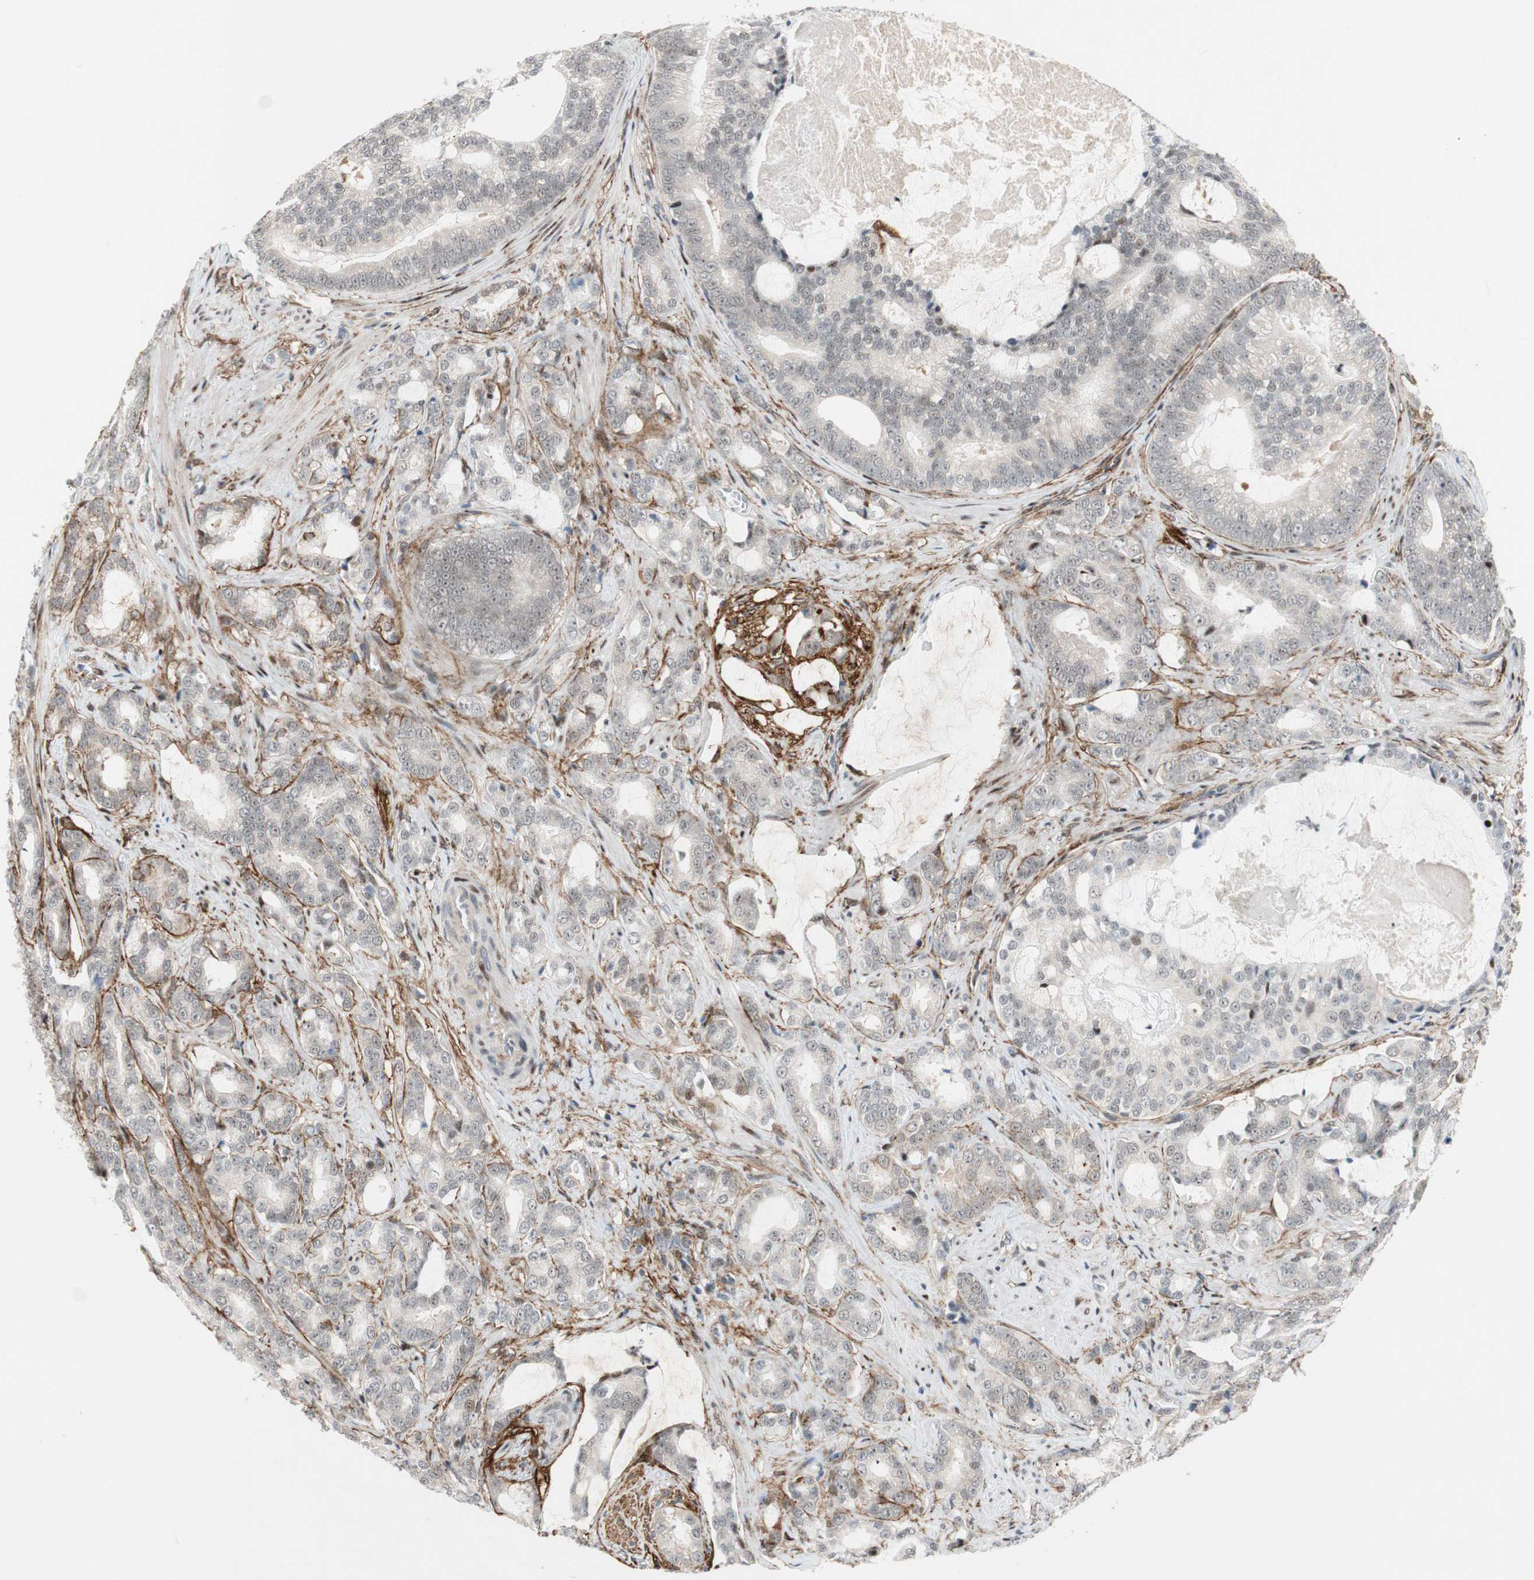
{"staining": {"intensity": "weak", "quantity": "<25%", "location": "nuclear"}, "tissue": "prostate cancer", "cell_type": "Tumor cells", "image_type": "cancer", "snomed": [{"axis": "morphology", "description": "Adenocarcinoma, Low grade"}, {"axis": "topography", "description": "Prostate"}], "caption": "Prostate adenocarcinoma (low-grade) was stained to show a protein in brown. There is no significant staining in tumor cells.", "gene": "FBXO44", "patient": {"sex": "male", "age": 58}}